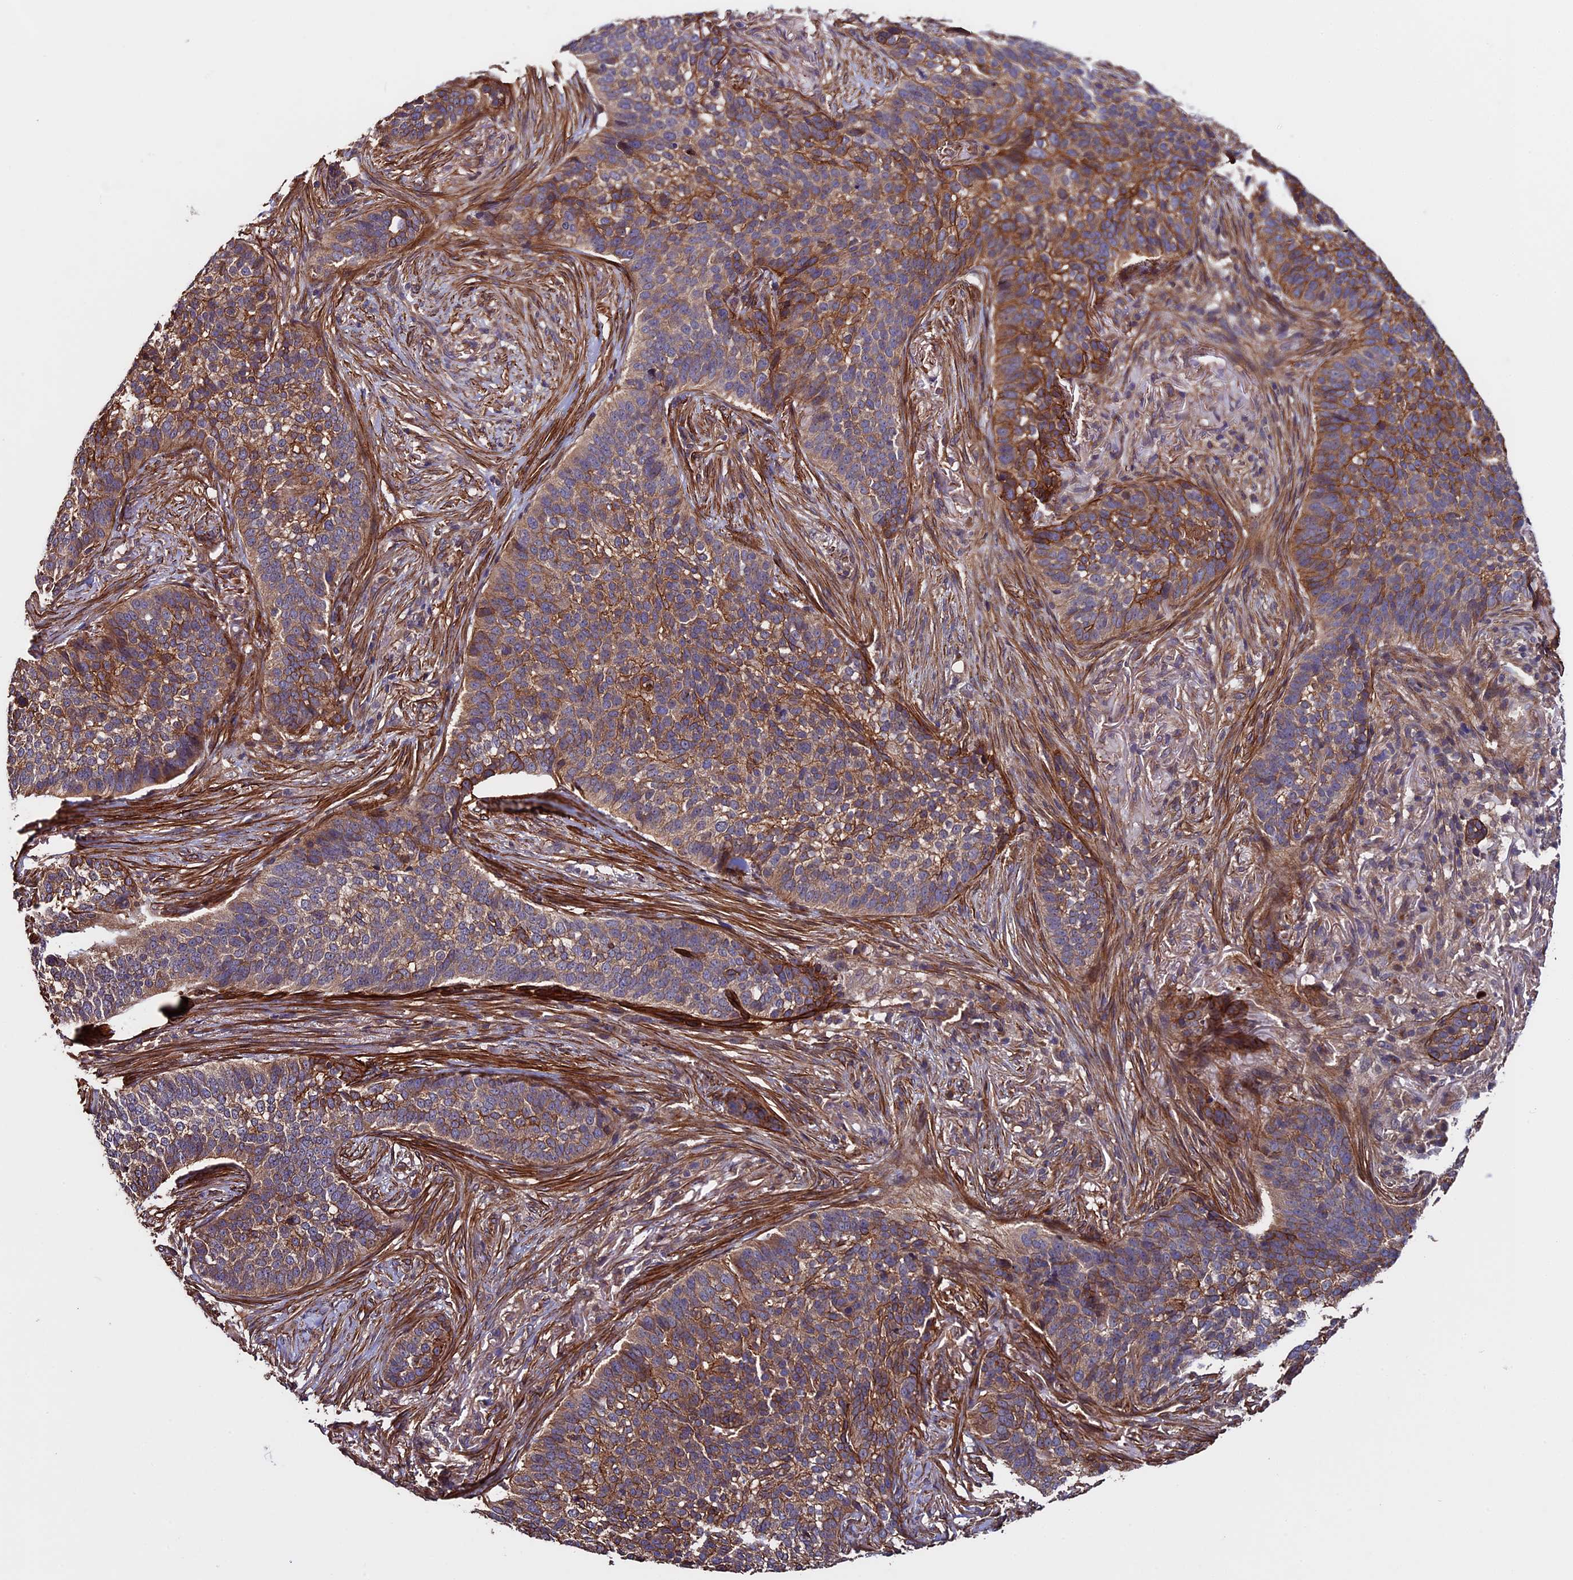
{"staining": {"intensity": "moderate", "quantity": "25%-75%", "location": "cytoplasmic/membranous"}, "tissue": "skin cancer", "cell_type": "Tumor cells", "image_type": "cancer", "snomed": [{"axis": "morphology", "description": "Basal cell carcinoma"}, {"axis": "topography", "description": "Skin"}], "caption": "Immunohistochemical staining of skin cancer (basal cell carcinoma) reveals medium levels of moderate cytoplasmic/membranous expression in approximately 25%-75% of tumor cells. The protein is shown in brown color, while the nuclei are stained blue.", "gene": "SLC9A5", "patient": {"sex": "male", "age": 85}}